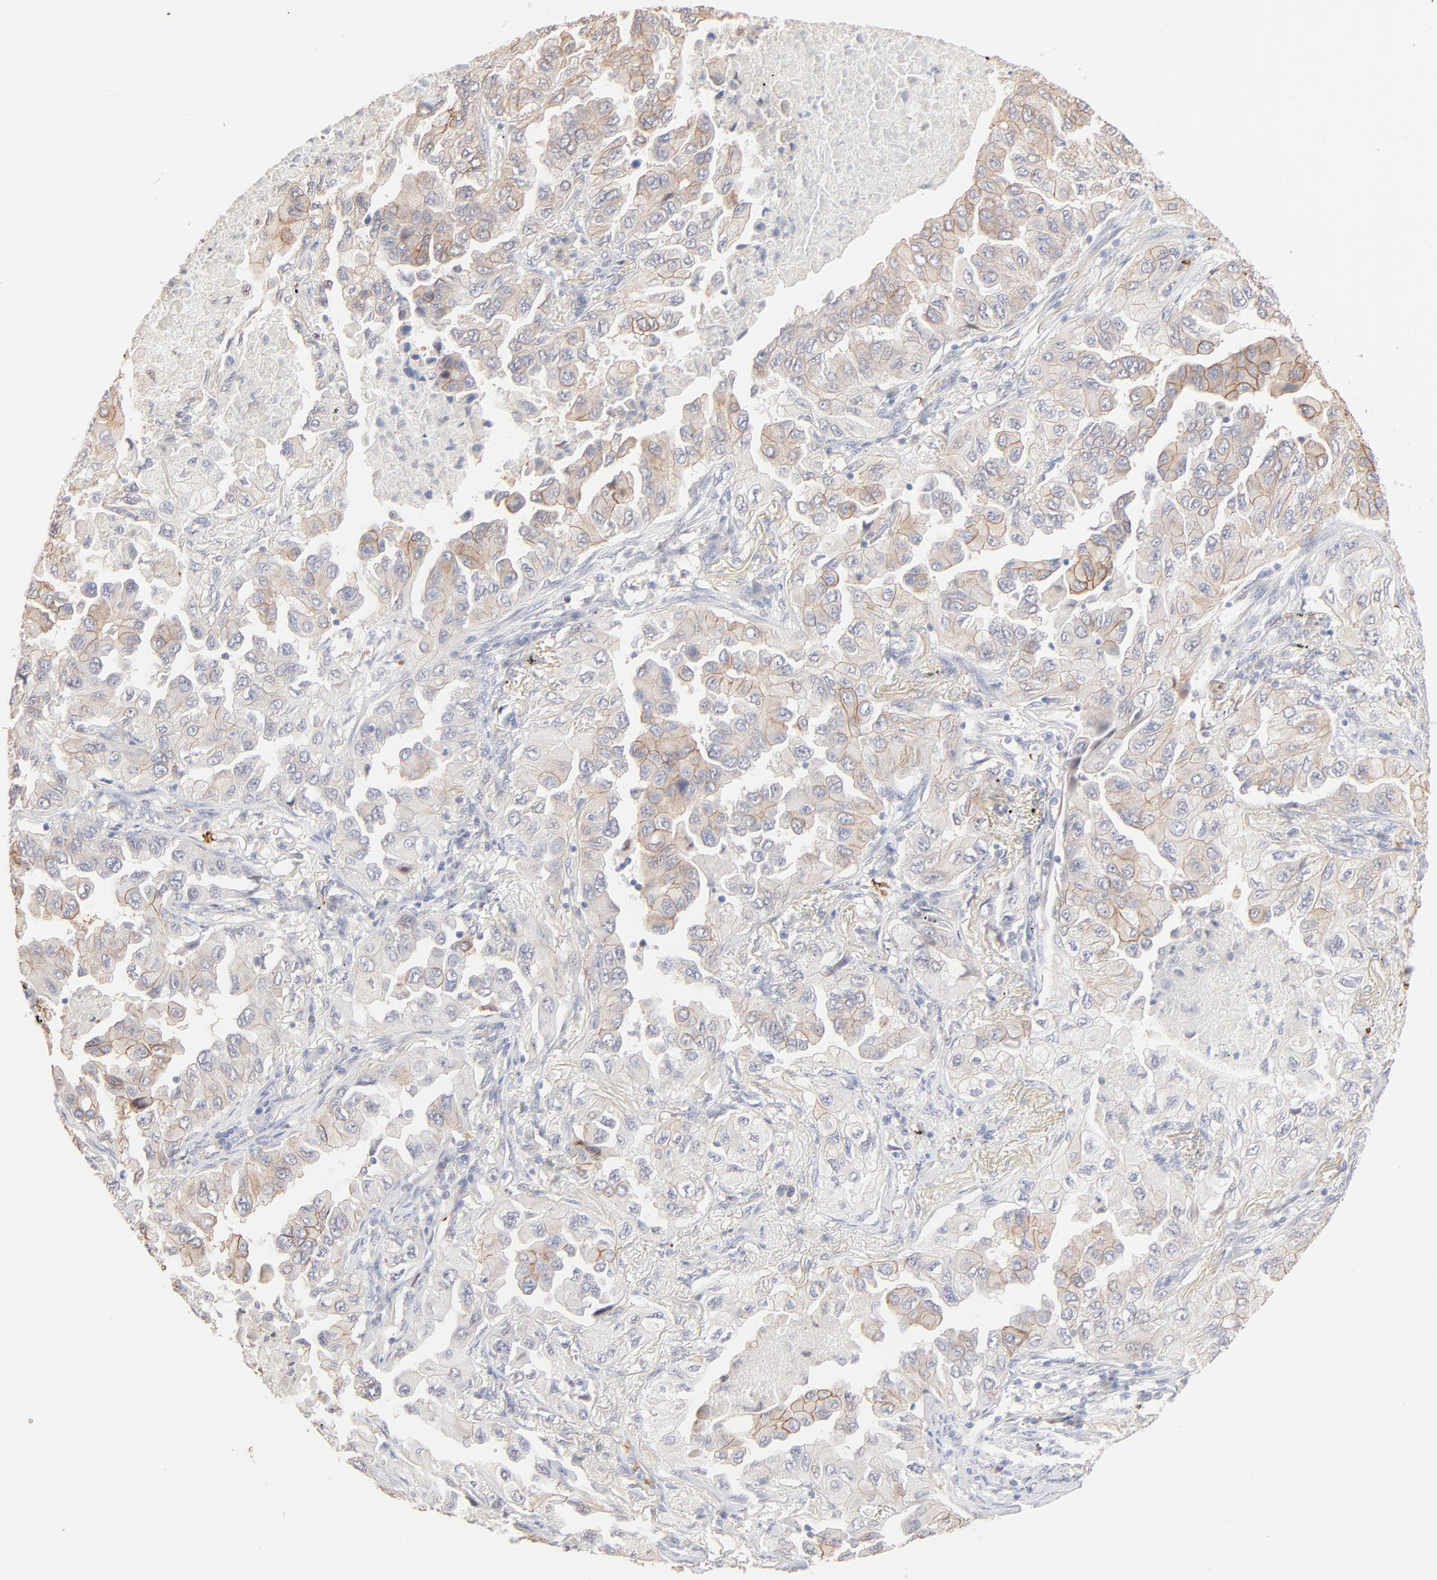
{"staining": {"intensity": "weak", "quantity": "25%-75%", "location": "cytoplasmic/membranous"}, "tissue": "lung cancer", "cell_type": "Tumor cells", "image_type": "cancer", "snomed": [{"axis": "morphology", "description": "Adenocarcinoma, NOS"}, {"axis": "topography", "description": "Lung"}], "caption": "High-power microscopy captured an immunohistochemistry (IHC) micrograph of lung cancer (adenocarcinoma), revealing weak cytoplasmic/membranous expression in approximately 25%-75% of tumor cells.", "gene": "SPTB", "patient": {"sex": "female", "age": 65}}